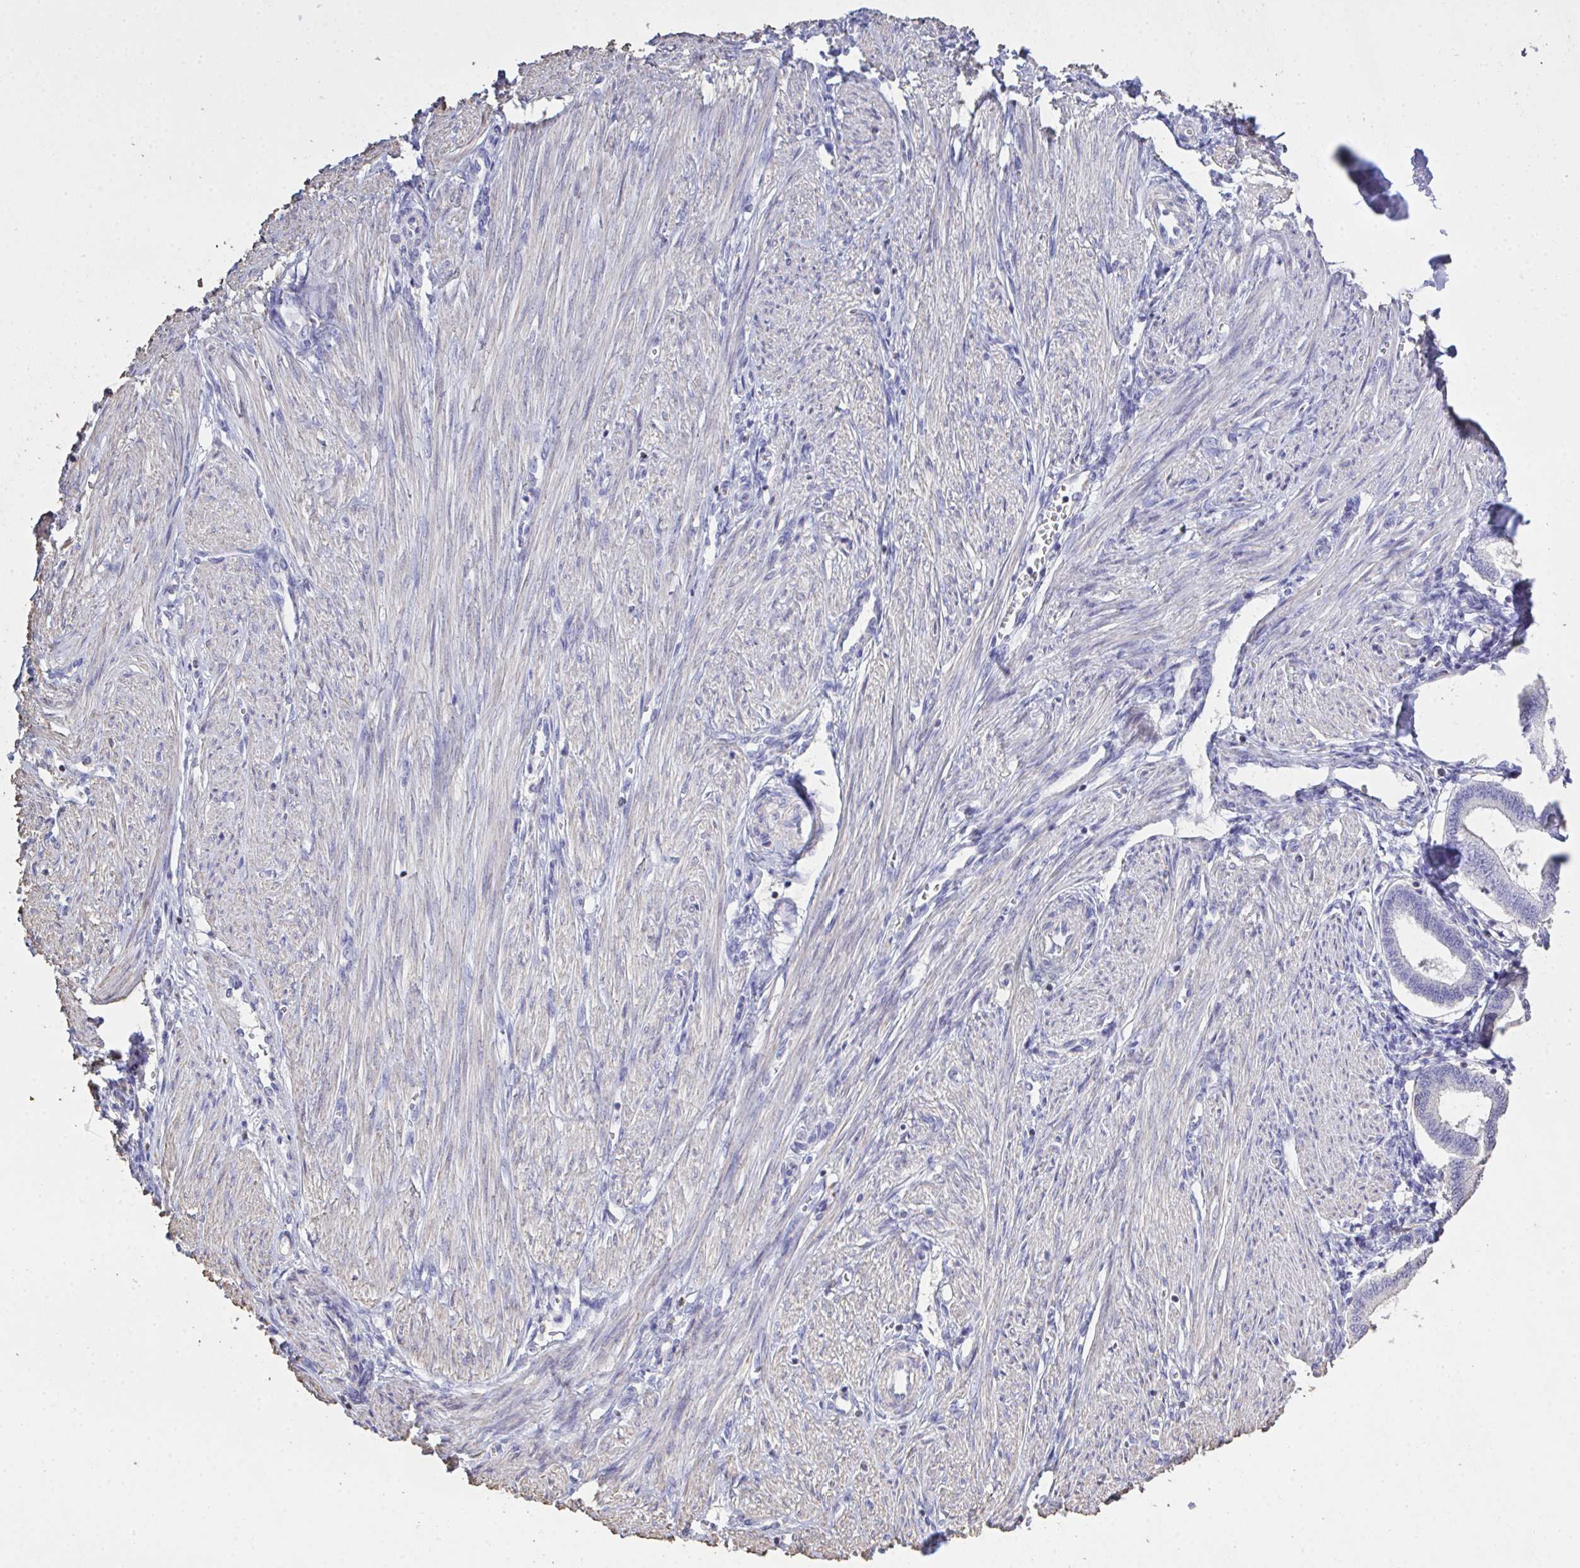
{"staining": {"intensity": "negative", "quantity": "none", "location": "none"}, "tissue": "endometrium", "cell_type": "Cells in endometrial stroma", "image_type": "normal", "snomed": [{"axis": "morphology", "description": "Normal tissue, NOS"}, {"axis": "topography", "description": "Endometrium"}], "caption": "DAB (3,3'-diaminobenzidine) immunohistochemical staining of unremarkable human endometrium demonstrates no significant staining in cells in endometrial stroma.", "gene": "IL23R", "patient": {"sex": "female", "age": 24}}